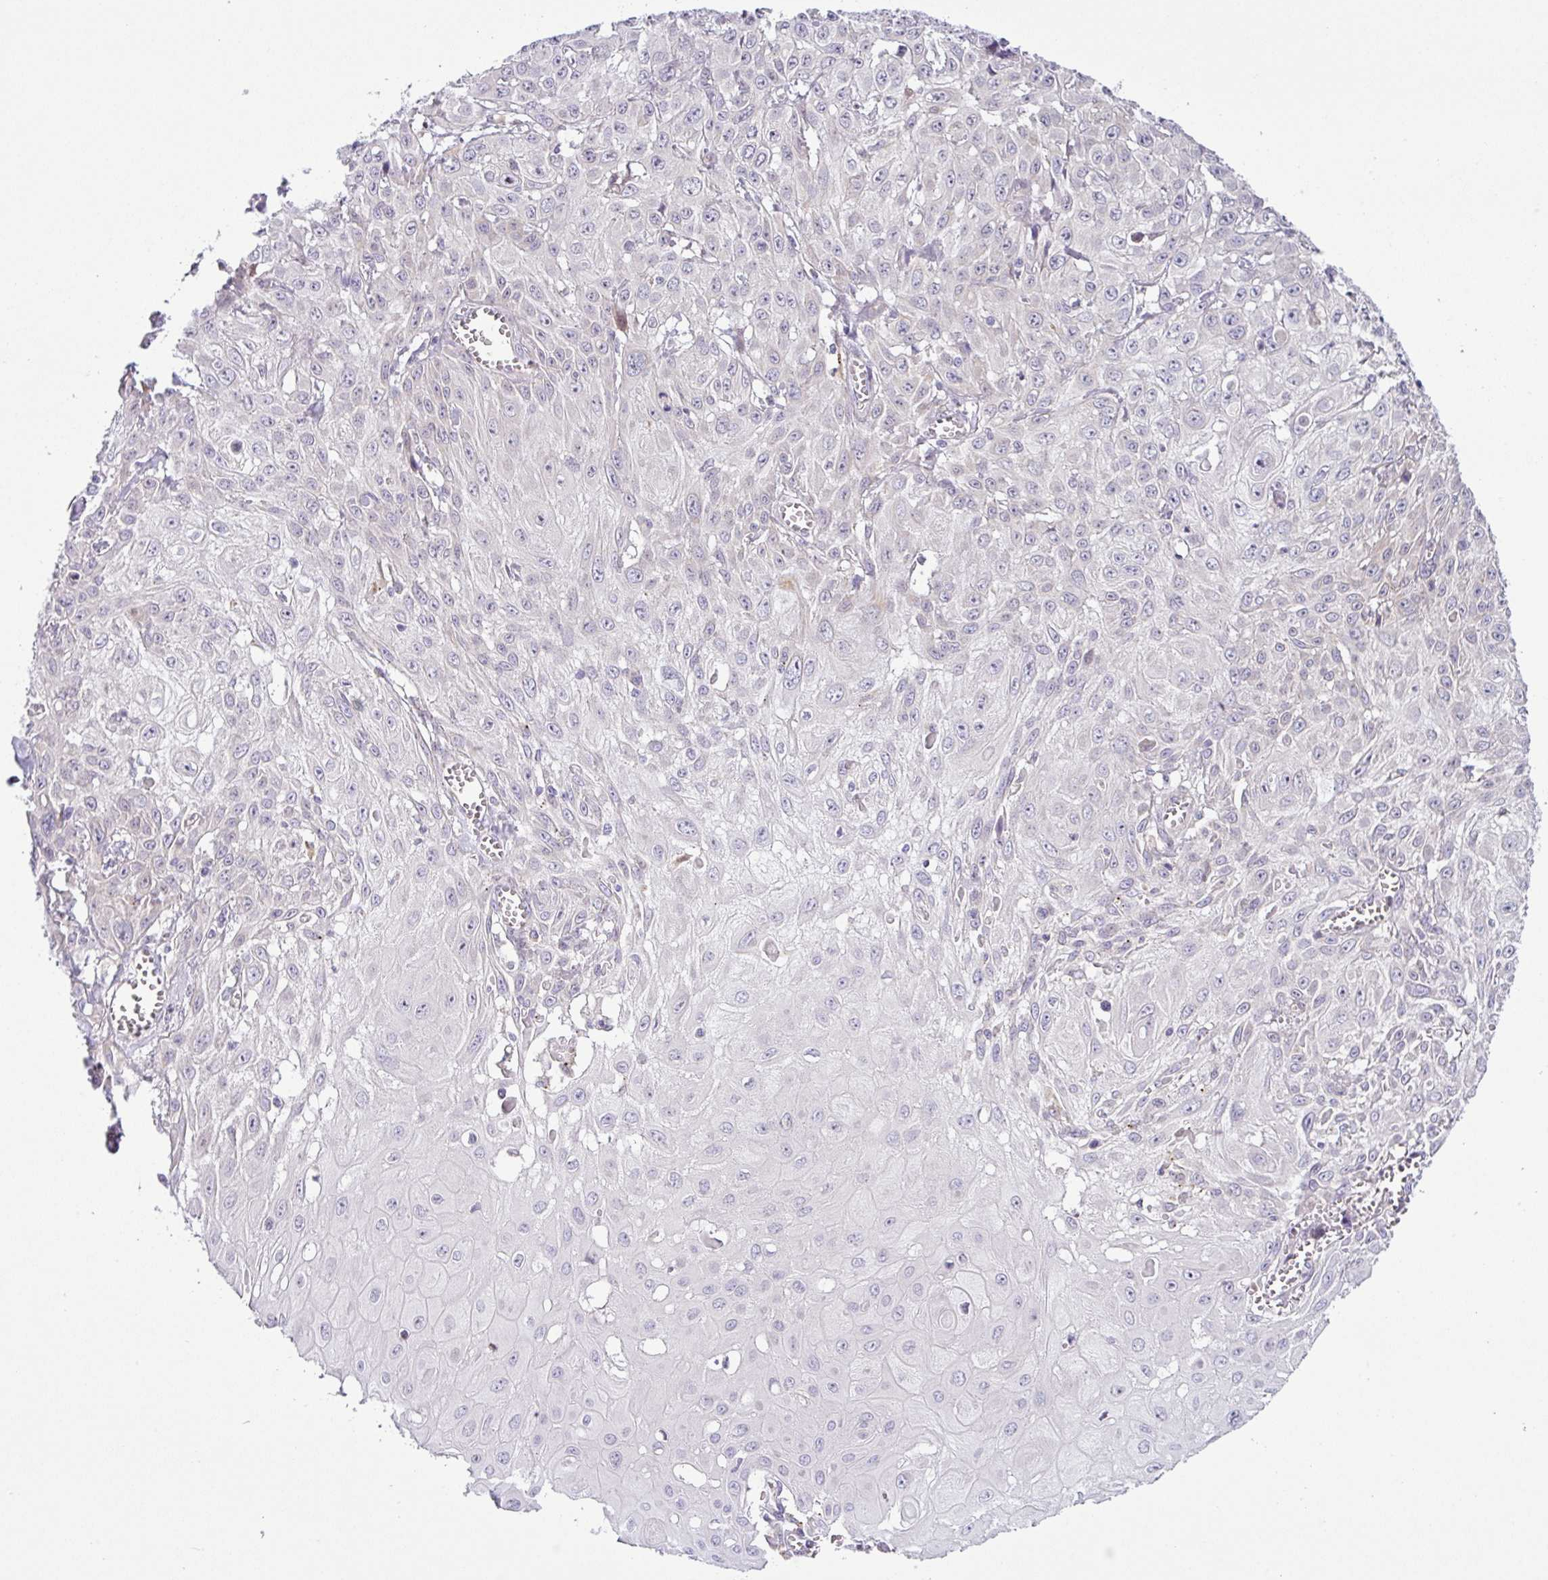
{"staining": {"intensity": "negative", "quantity": "none", "location": "none"}, "tissue": "skin cancer", "cell_type": "Tumor cells", "image_type": "cancer", "snomed": [{"axis": "morphology", "description": "Squamous cell carcinoma, NOS"}, {"axis": "topography", "description": "Skin"}, {"axis": "topography", "description": "Vulva"}], "caption": "Tumor cells show no significant protein positivity in skin squamous cell carcinoma.", "gene": "NDUFB2", "patient": {"sex": "female", "age": 71}}